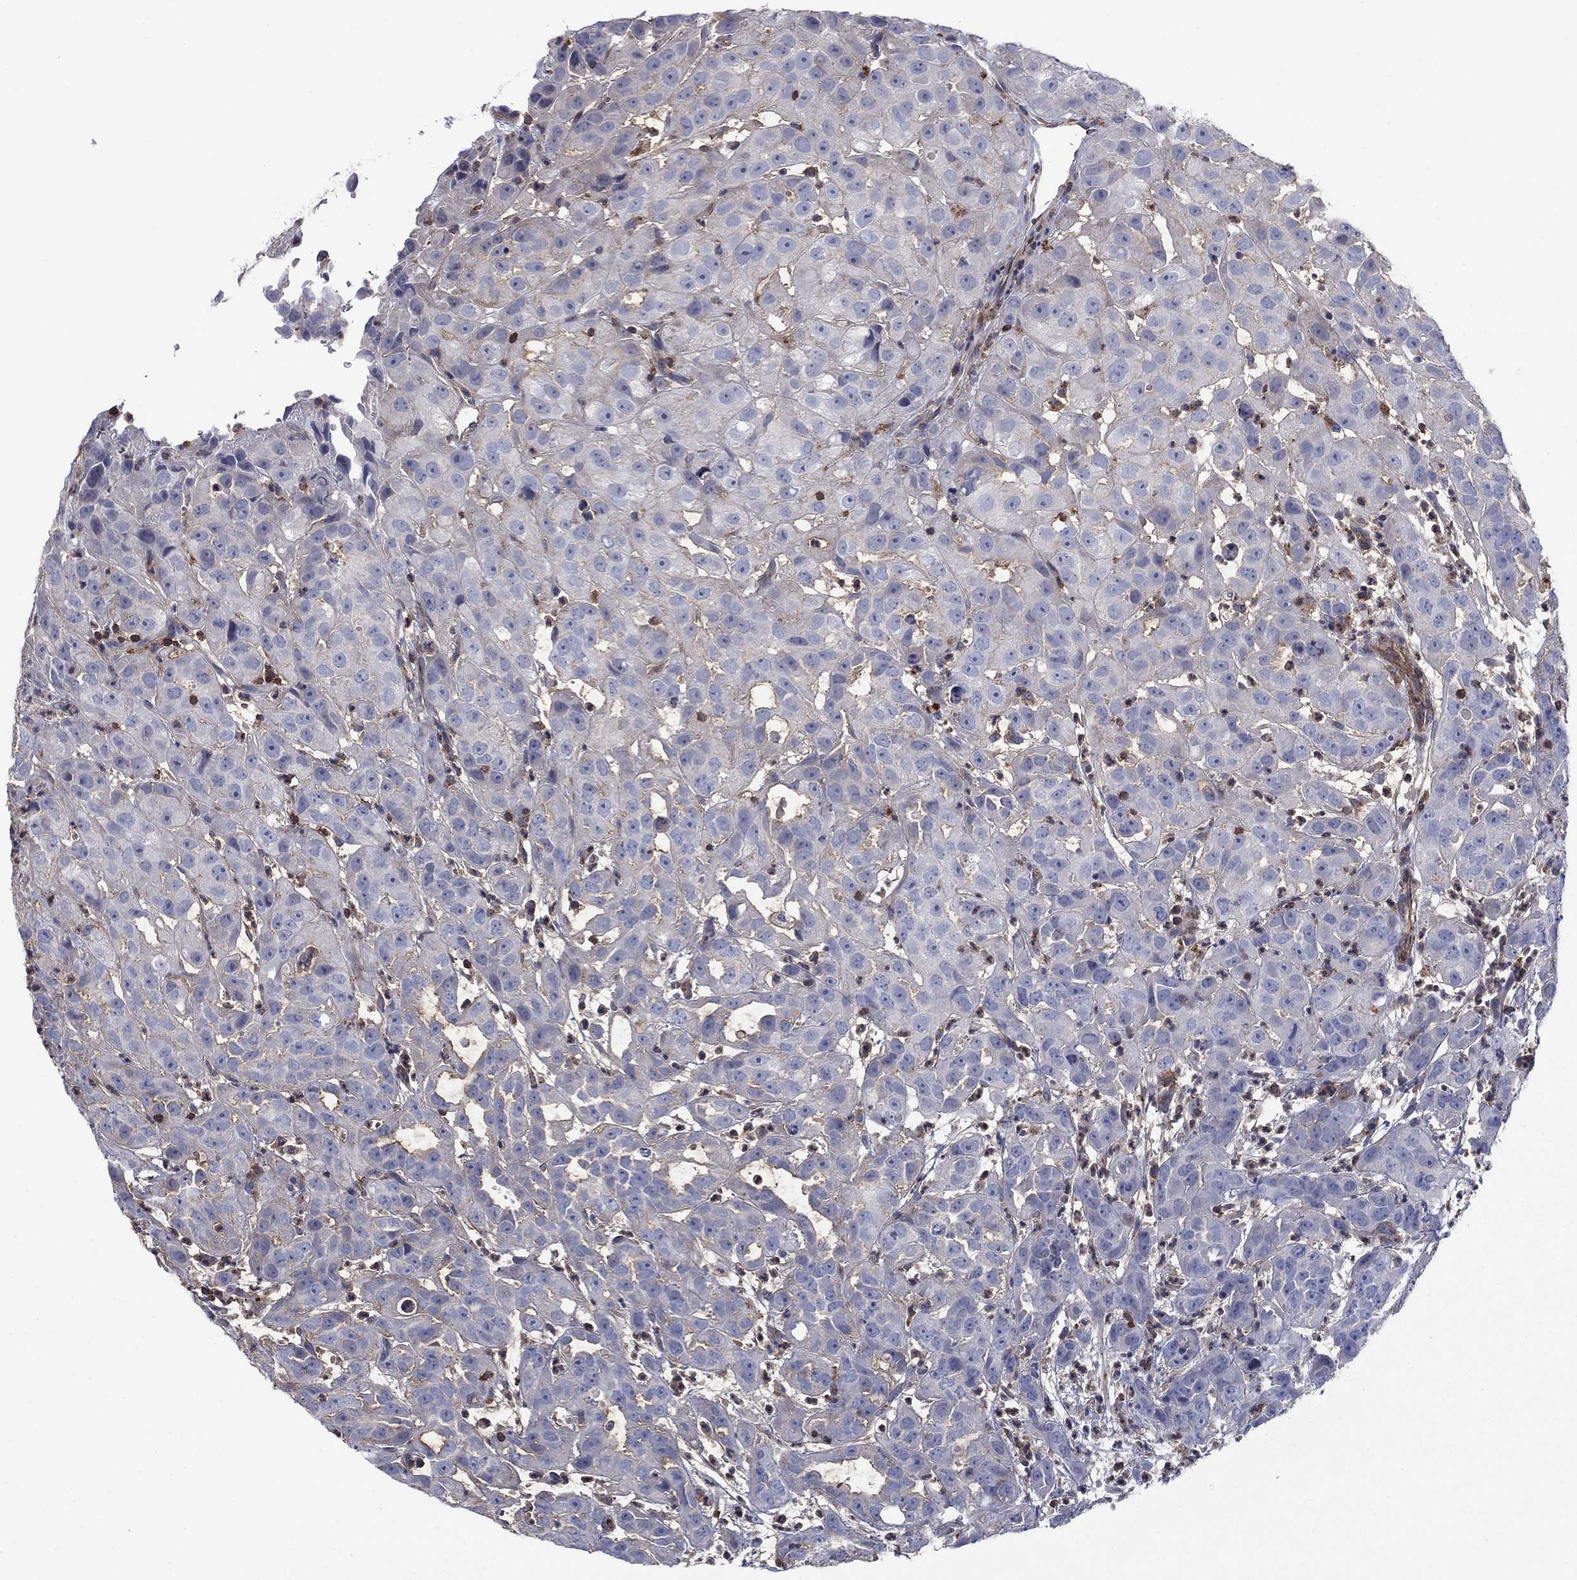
{"staining": {"intensity": "negative", "quantity": "none", "location": "none"}, "tissue": "urothelial cancer", "cell_type": "Tumor cells", "image_type": "cancer", "snomed": [{"axis": "morphology", "description": "Urothelial carcinoma, High grade"}, {"axis": "topography", "description": "Urinary bladder"}], "caption": "Human urothelial cancer stained for a protein using immunohistochemistry shows no staining in tumor cells.", "gene": "PSD4", "patient": {"sex": "female", "age": 41}}